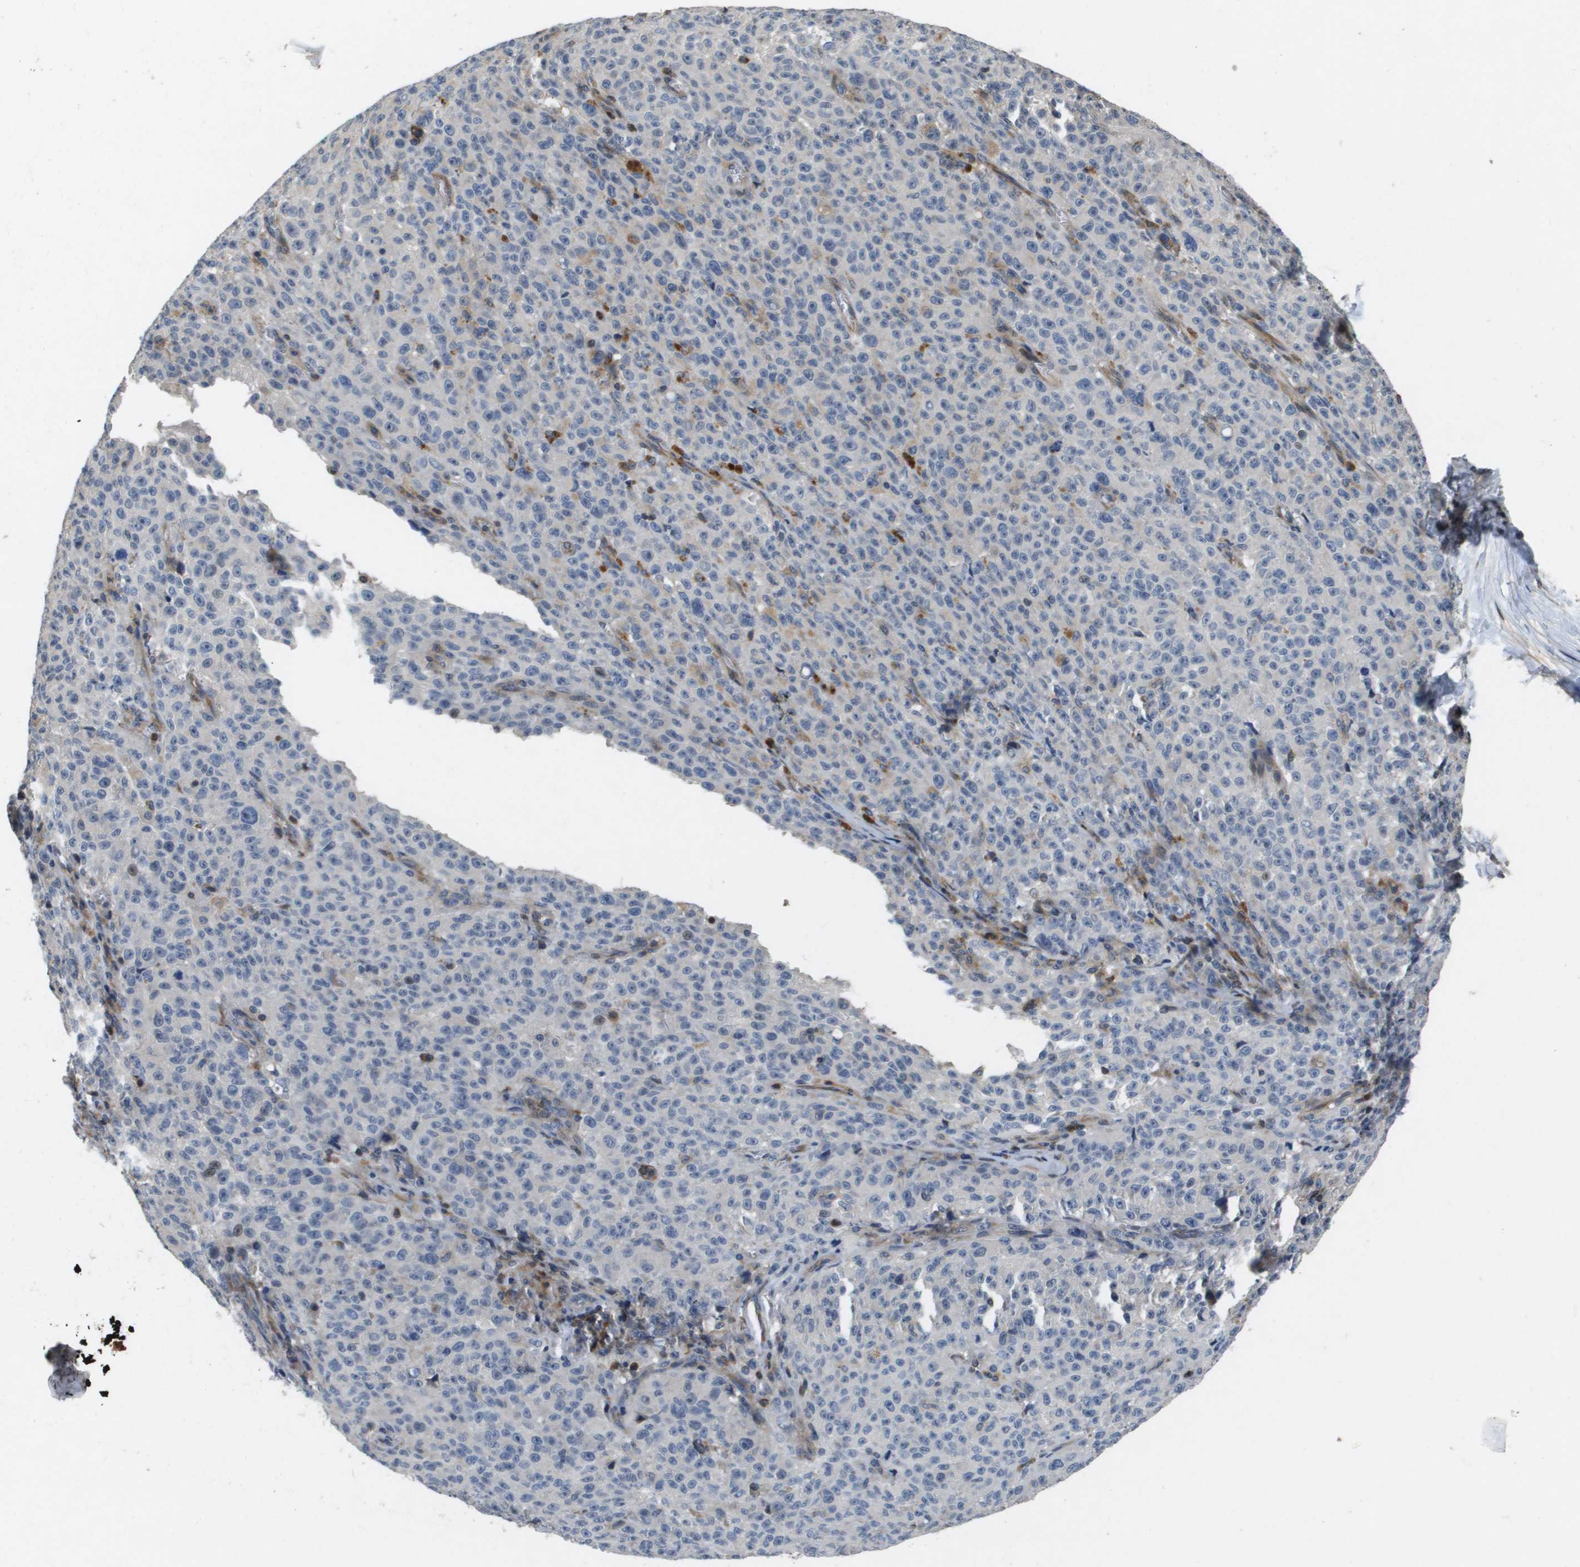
{"staining": {"intensity": "weak", "quantity": "<25%", "location": "nuclear"}, "tissue": "melanoma", "cell_type": "Tumor cells", "image_type": "cancer", "snomed": [{"axis": "morphology", "description": "Malignant melanoma, NOS"}, {"axis": "topography", "description": "Skin"}], "caption": "The photomicrograph exhibits no staining of tumor cells in melanoma.", "gene": "SCN4B", "patient": {"sex": "female", "age": 82}}